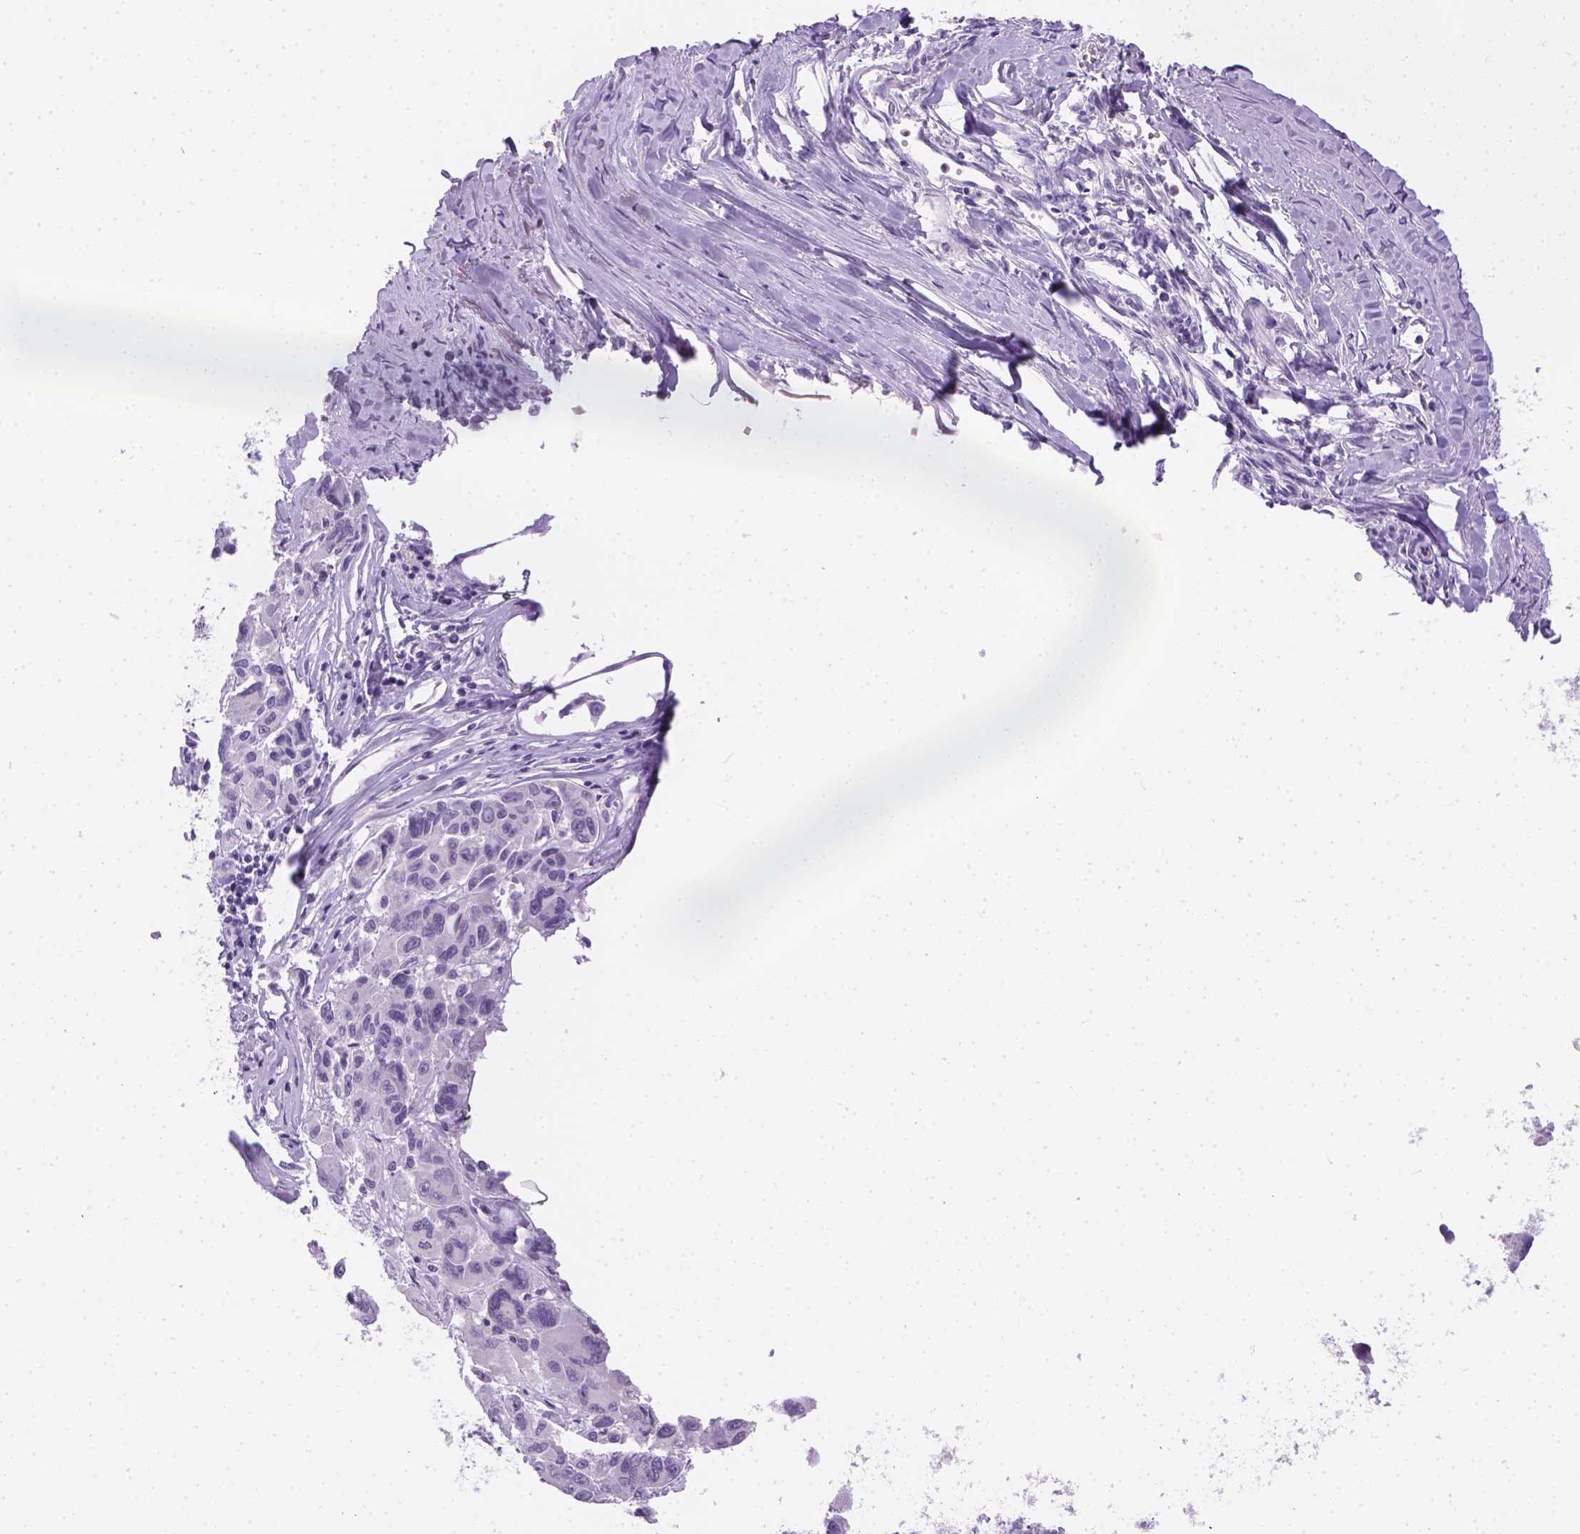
{"staining": {"intensity": "negative", "quantity": "none", "location": "none"}, "tissue": "melanoma", "cell_type": "Tumor cells", "image_type": "cancer", "snomed": [{"axis": "morphology", "description": "Malignant melanoma, NOS"}, {"axis": "topography", "description": "Skin"}], "caption": "IHC of human melanoma shows no positivity in tumor cells. (Stains: DAB (3,3'-diaminobenzidine) IHC with hematoxylin counter stain, Microscopy: brightfield microscopy at high magnification).", "gene": "TMEM38A", "patient": {"sex": "female", "age": 66}}